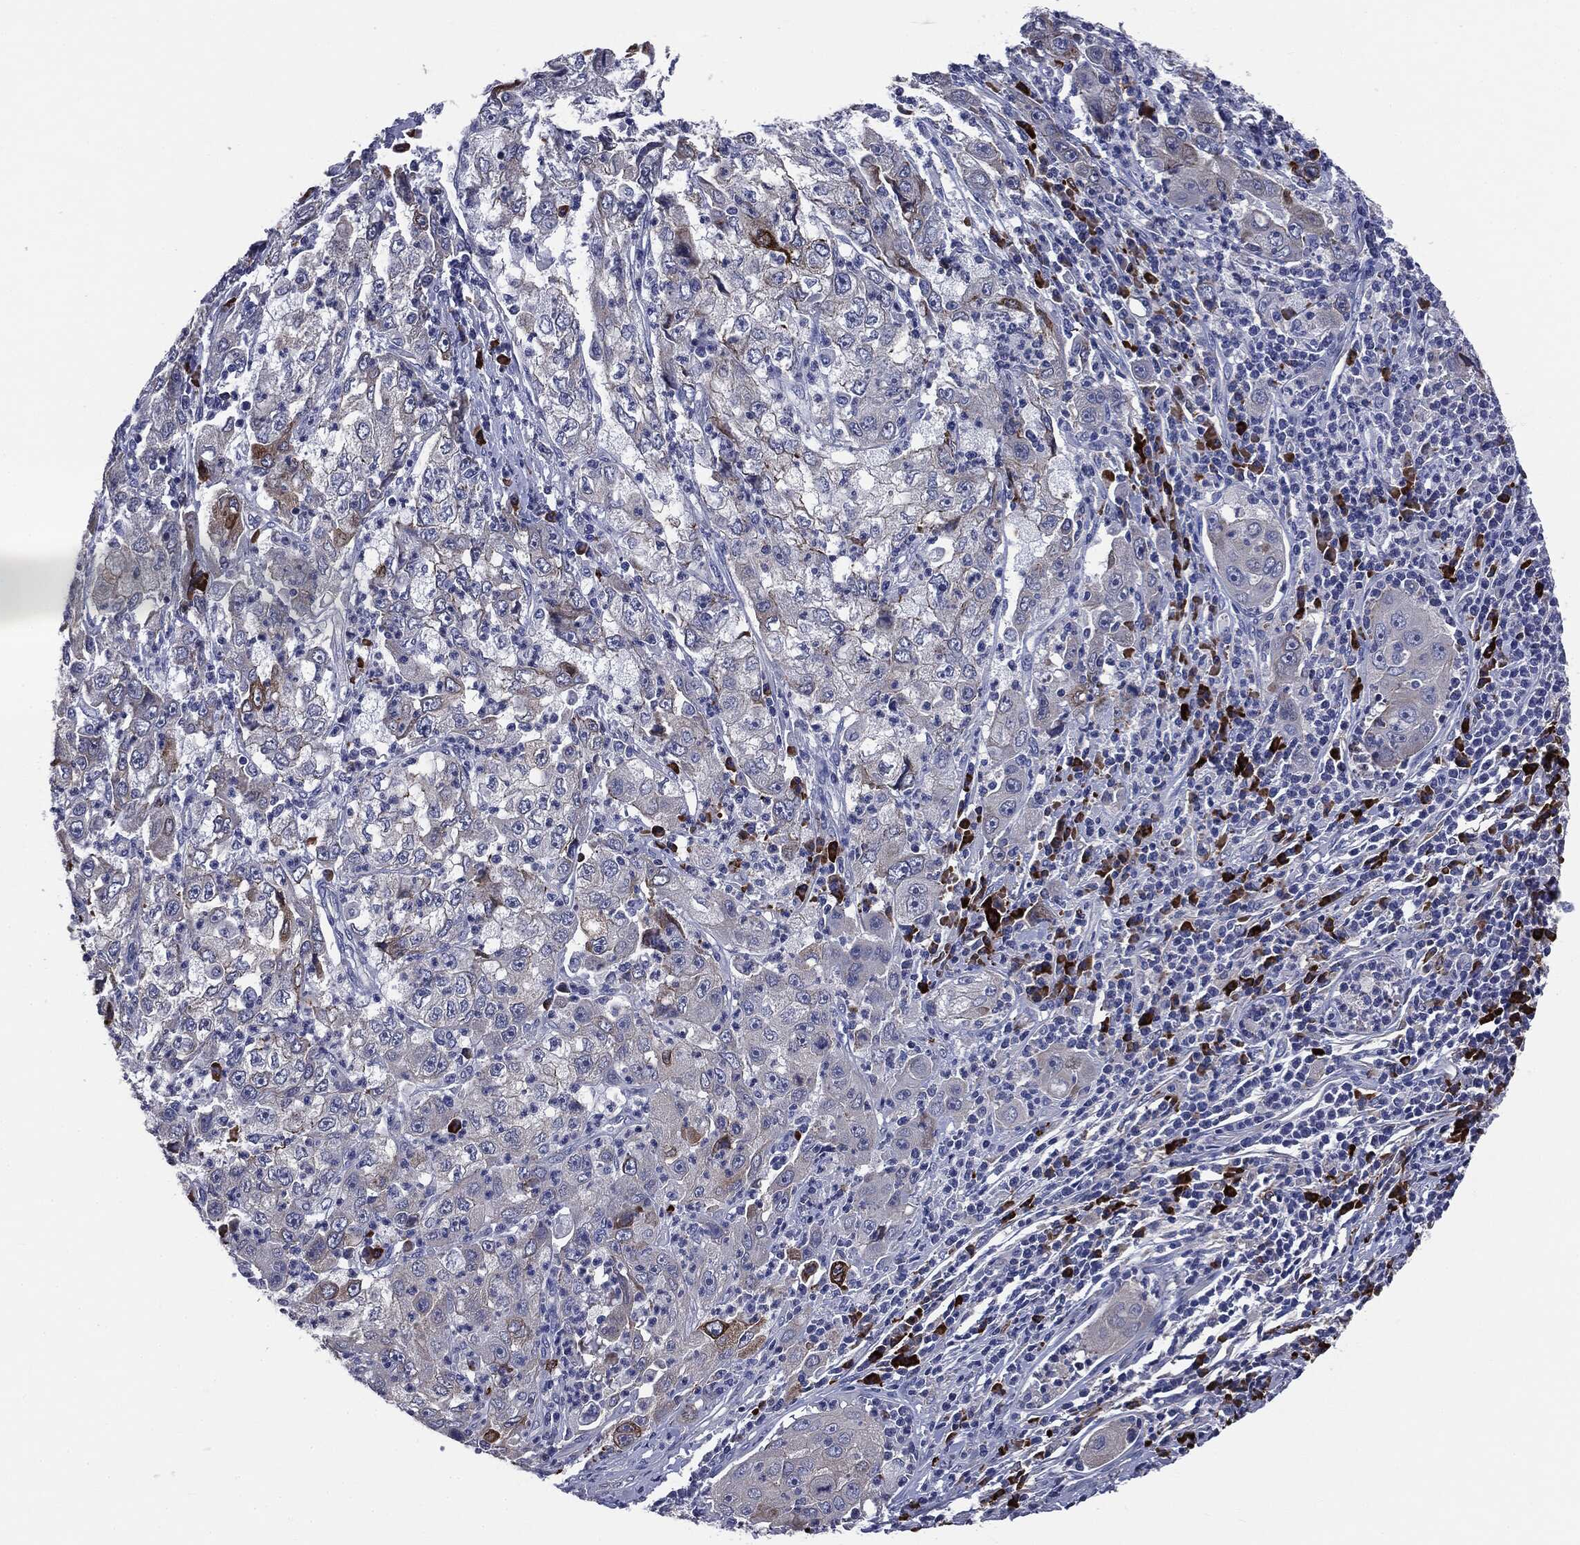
{"staining": {"intensity": "weak", "quantity": "<25%", "location": "cytoplasmic/membranous"}, "tissue": "cervical cancer", "cell_type": "Tumor cells", "image_type": "cancer", "snomed": [{"axis": "morphology", "description": "Squamous cell carcinoma, NOS"}, {"axis": "topography", "description": "Cervix"}], "caption": "Tumor cells show no significant protein expression in cervical cancer (squamous cell carcinoma).", "gene": "PTGS2", "patient": {"sex": "female", "age": 36}}